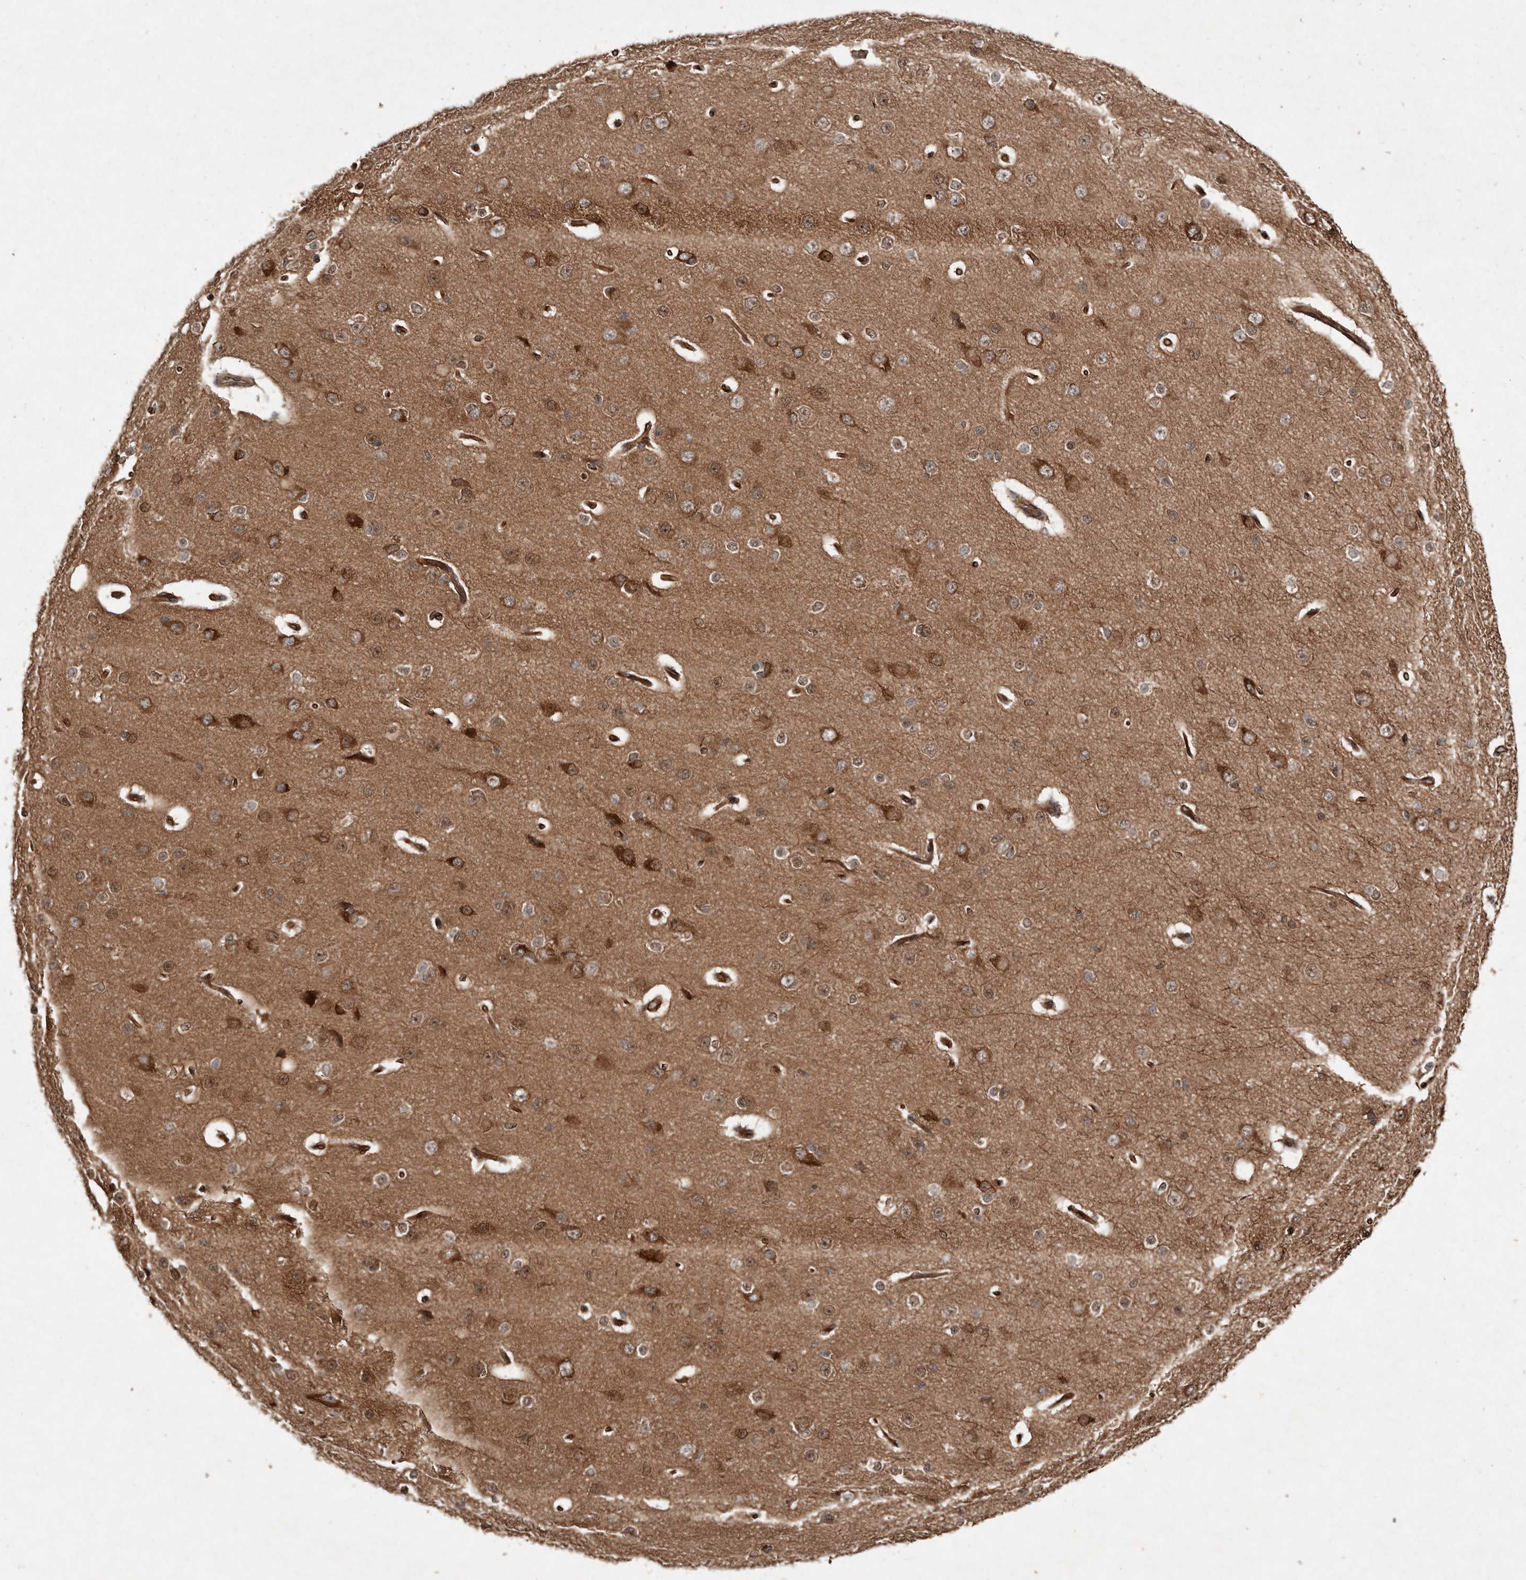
{"staining": {"intensity": "moderate", "quantity": ">75%", "location": "cytoplasmic/membranous"}, "tissue": "cerebral cortex", "cell_type": "Endothelial cells", "image_type": "normal", "snomed": [{"axis": "morphology", "description": "Normal tissue, NOS"}, {"axis": "morphology", "description": "Developmental malformation"}, {"axis": "topography", "description": "Cerebral cortex"}], "caption": "Protein staining exhibits moderate cytoplasmic/membranous expression in approximately >75% of endothelial cells in unremarkable cerebral cortex.", "gene": "DIP2C", "patient": {"sex": "female", "age": 30}}